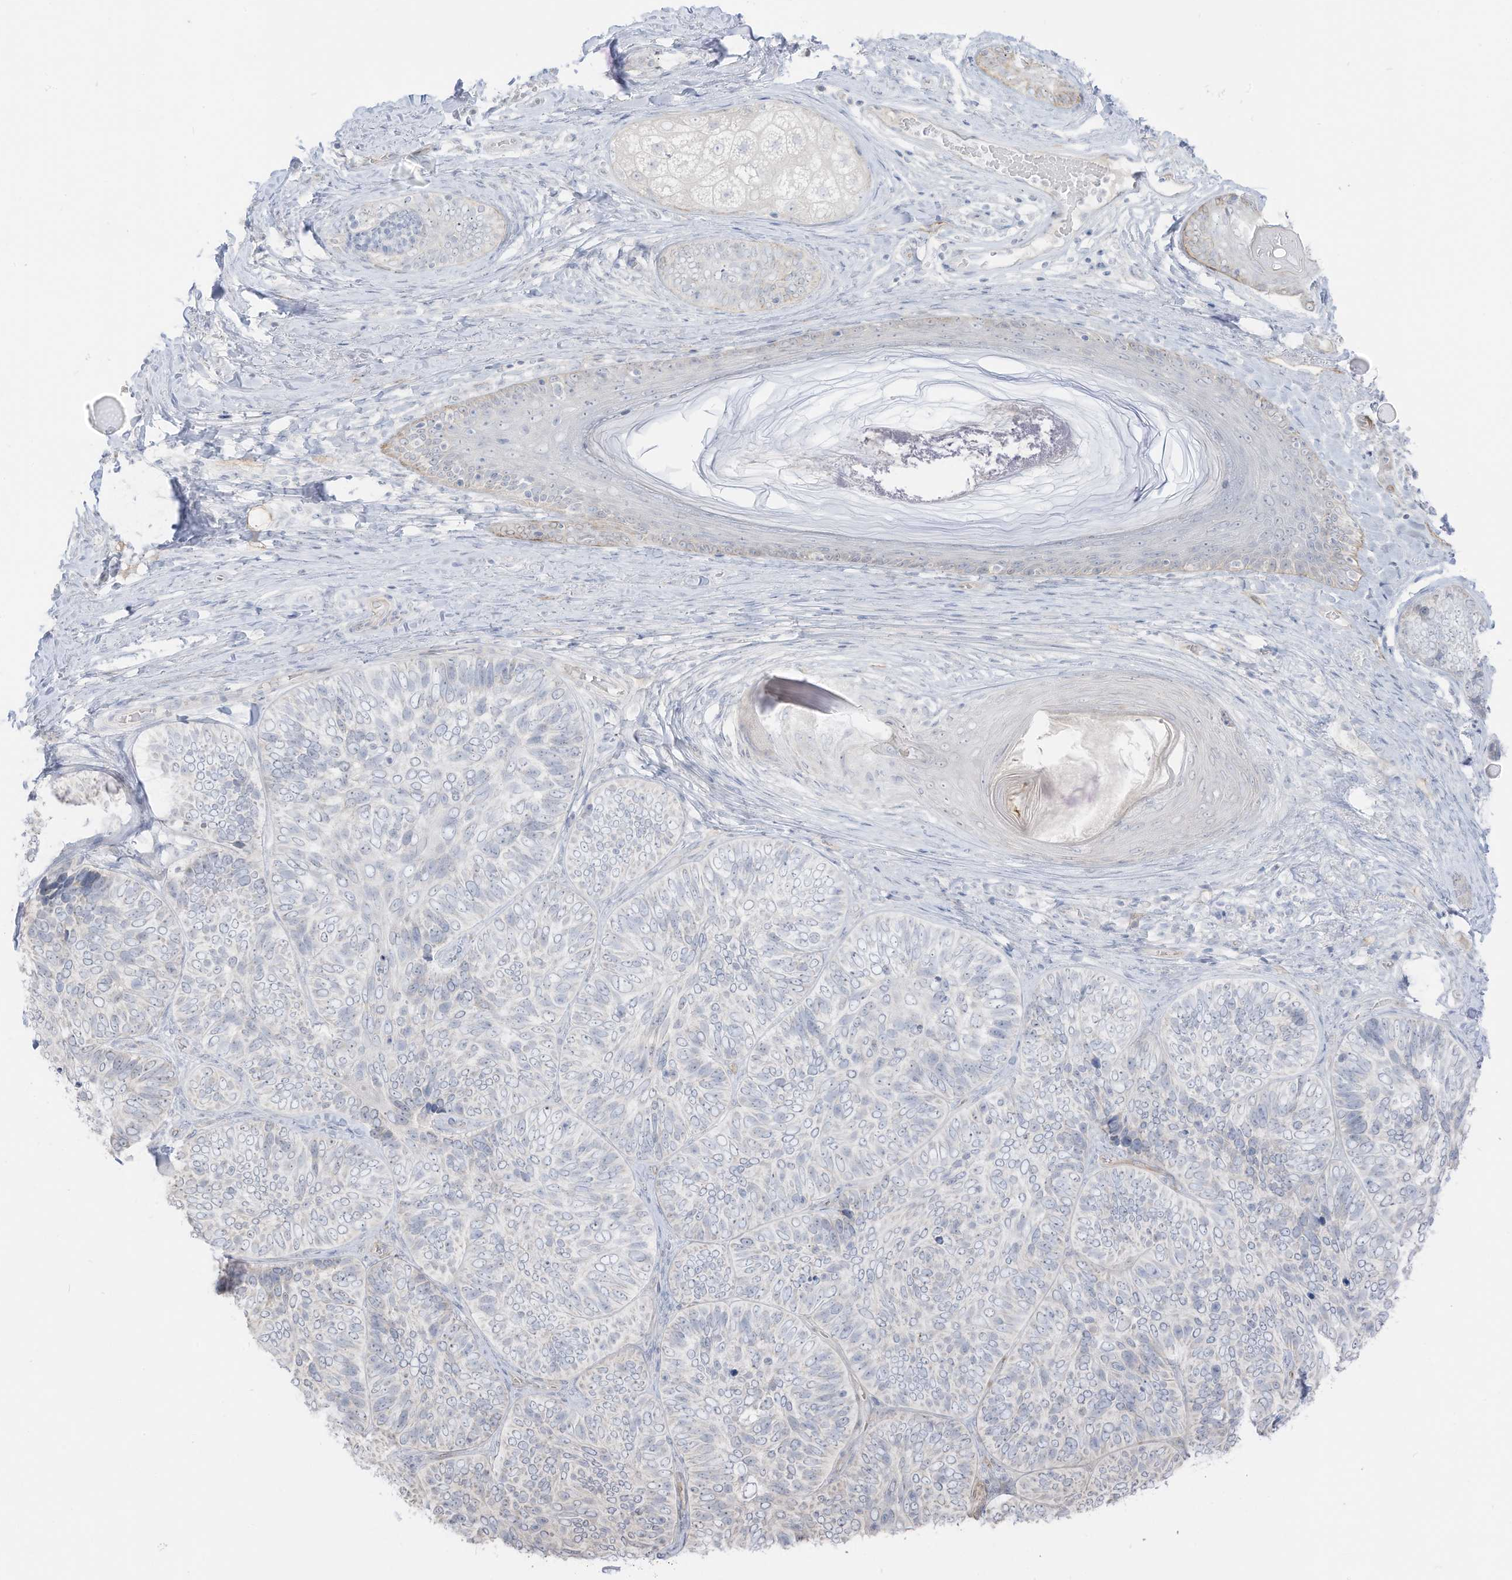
{"staining": {"intensity": "negative", "quantity": "none", "location": "none"}, "tissue": "skin cancer", "cell_type": "Tumor cells", "image_type": "cancer", "snomed": [{"axis": "morphology", "description": "Basal cell carcinoma"}, {"axis": "topography", "description": "Skin"}], "caption": "Immunohistochemistry (IHC) image of human skin cancer (basal cell carcinoma) stained for a protein (brown), which demonstrates no staining in tumor cells. (Stains: DAB (3,3'-diaminobenzidine) immunohistochemistry with hematoxylin counter stain, Microscopy: brightfield microscopy at high magnification).", "gene": "C11orf87", "patient": {"sex": "male", "age": 62}}